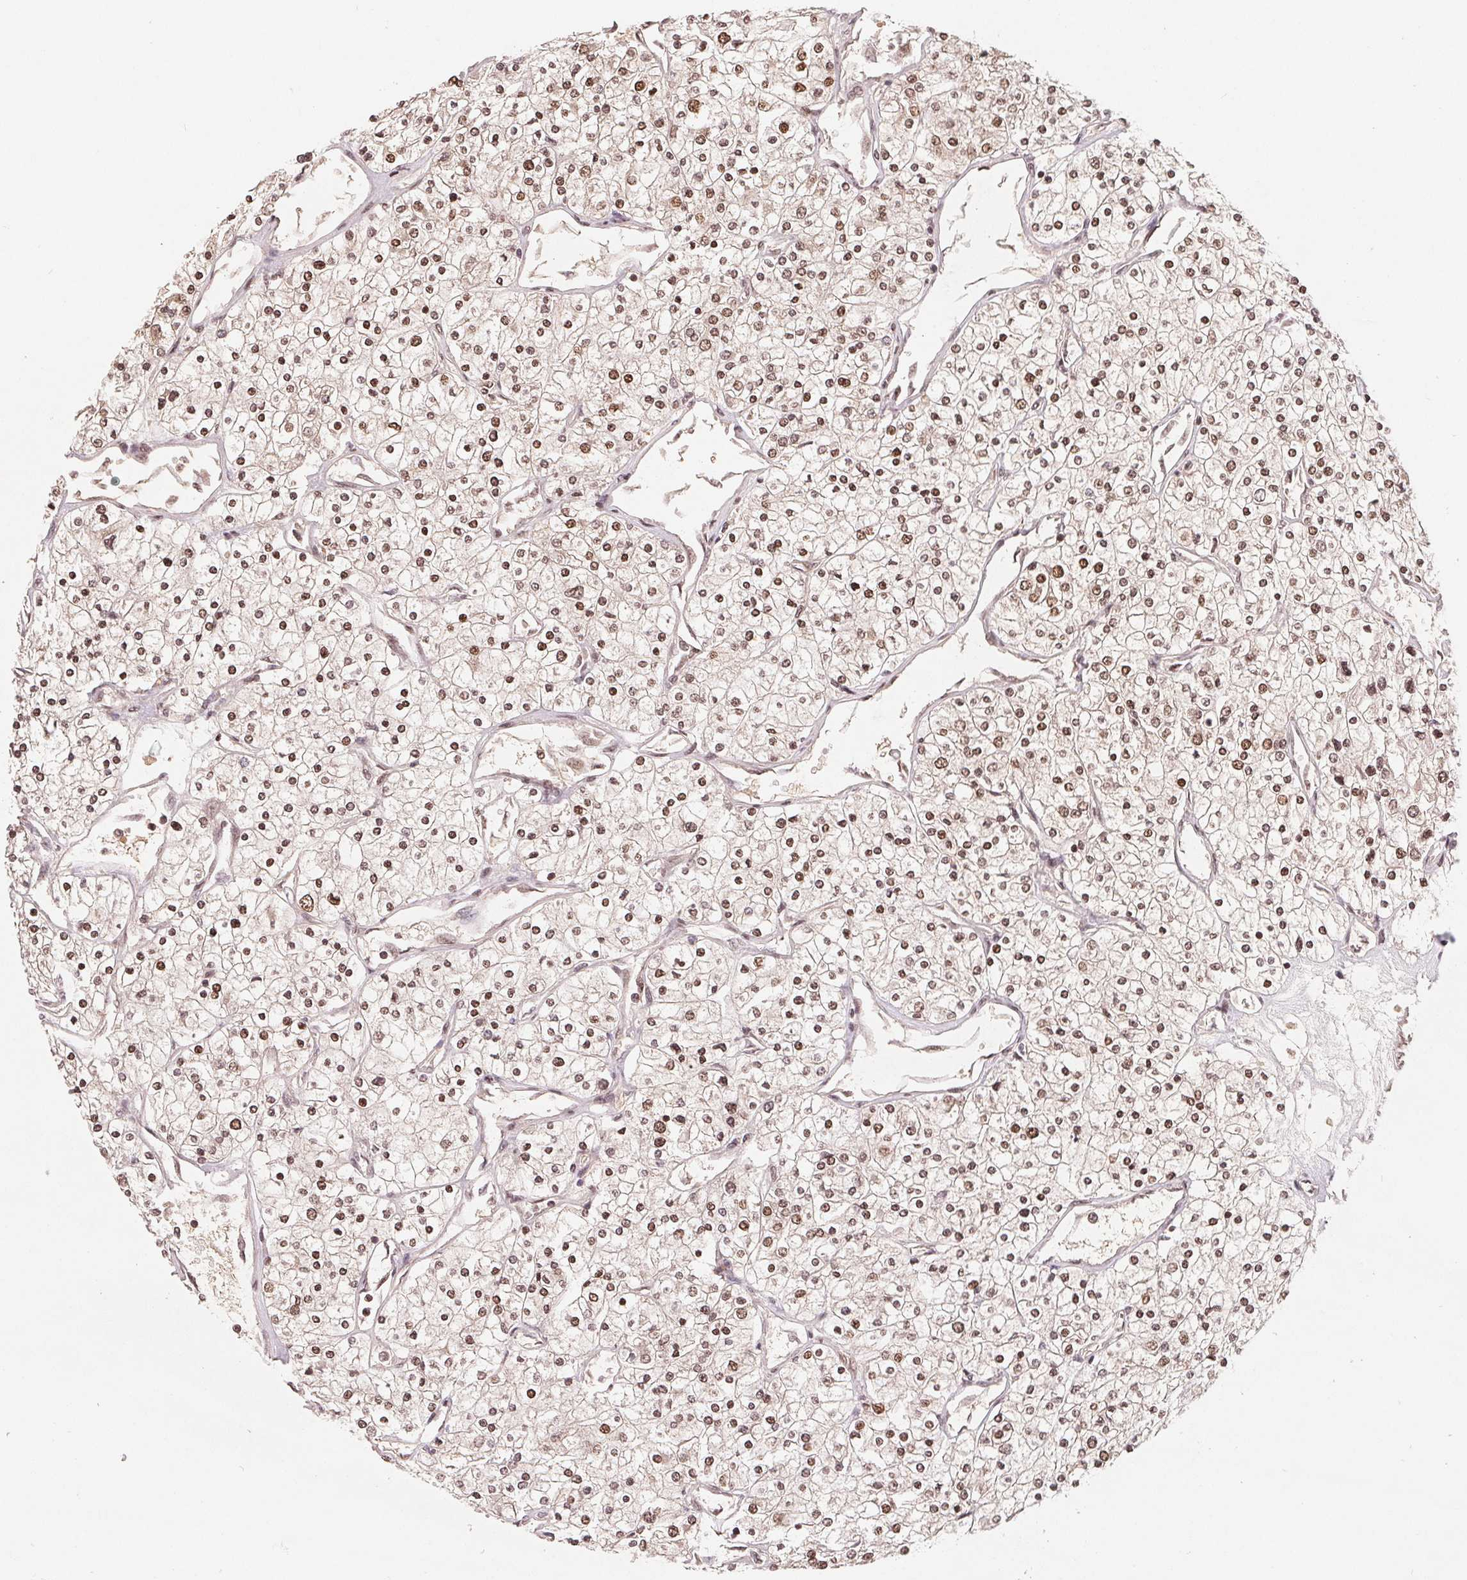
{"staining": {"intensity": "moderate", "quantity": ">75%", "location": "nuclear"}, "tissue": "renal cancer", "cell_type": "Tumor cells", "image_type": "cancer", "snomed": [{"axis": "morphology", "description": "Adenocarcinoma, NOS"}, {"axis": "topography", "description": "Kidney"}], "caption": "The immunohistochemical stain highlights moderate nuclear expression in tumor cells of renal cancer tissue. (DAB IHC with brightfield microscopy, high magnification).", "gene": "HMGN3", "patient": {"sex": "male", "age": 80}}